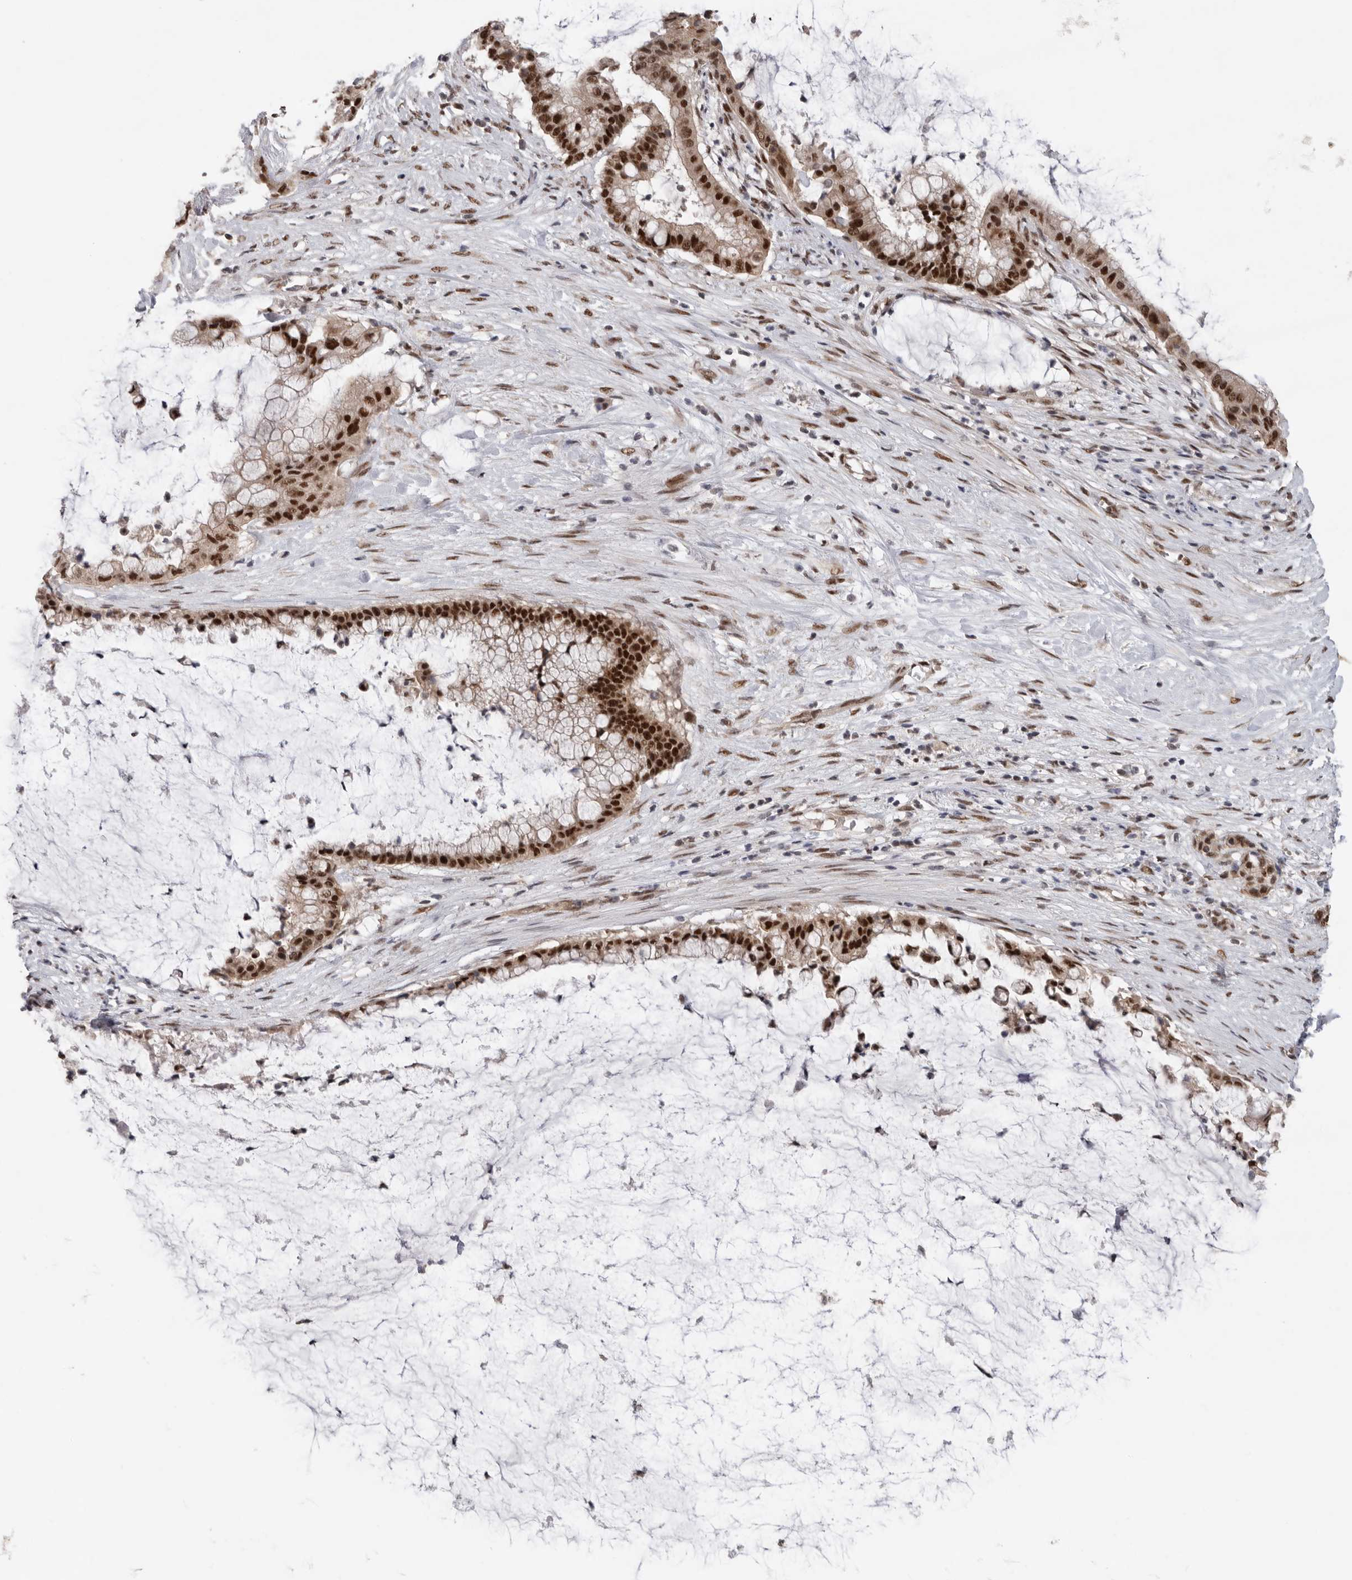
{"staining": {"intensity": "strong", "quantity": ">75%", "location": "nuclear"}, "tissue": "pancreatic cancer", "cell_type": "Tumor cells", "image_type": "cancer", "snomed": [{"axis": "morphology", "description": "Adenocarcinoma, NOS"}, {"axis": "topography", "description": "Pancreas"}], "caption": "Pancreatic cancer (adenocarcinoma) stained with DAB IHC exhibits high levels of strong nuclear positivity in about >75% of tumor cells.", "gene": "PPP1R10", "patient": {"sex": "male", "age": 41}}